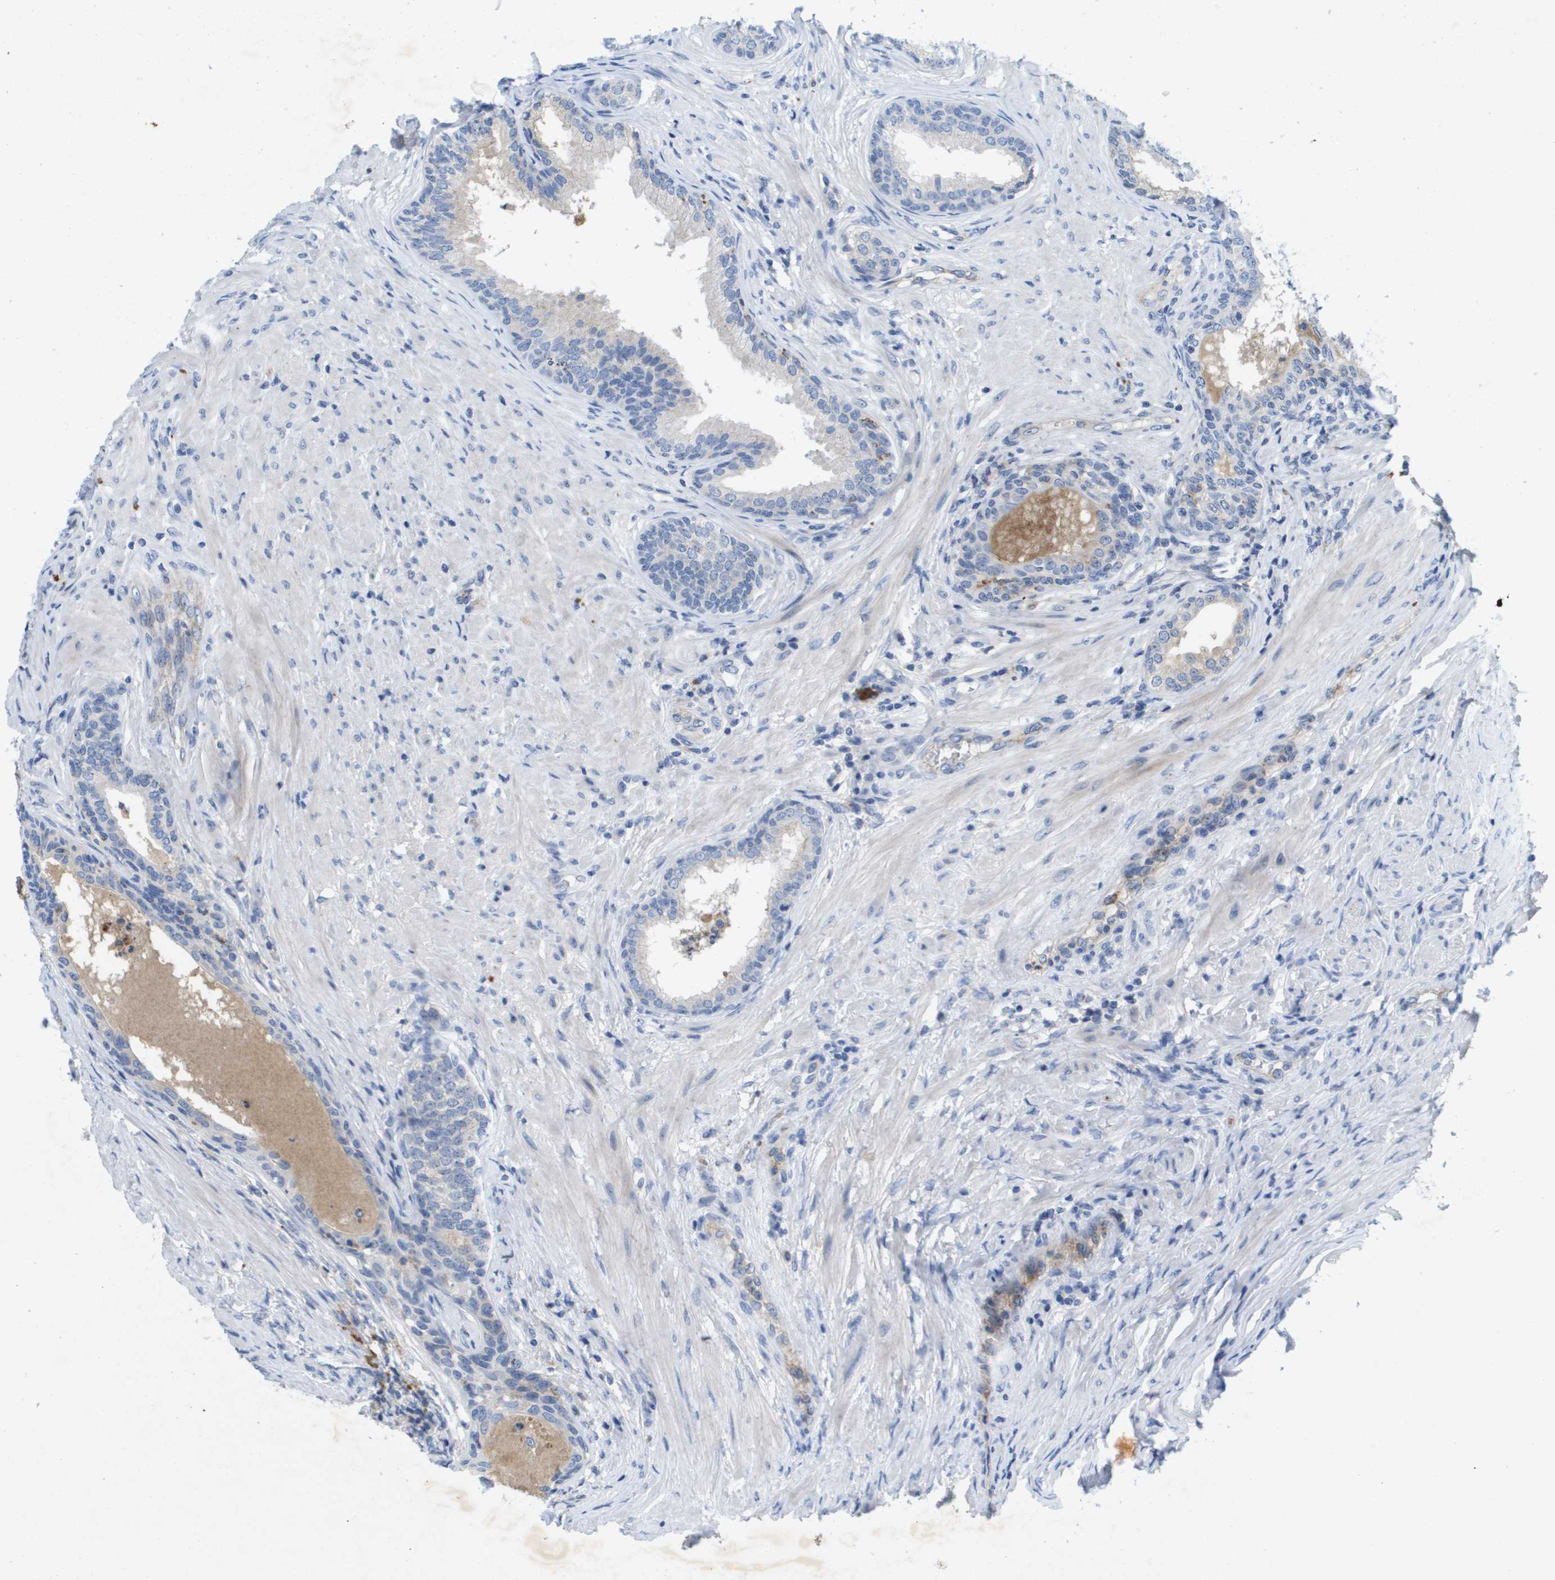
{"staining": {"intensity": "negative", "quantity": "none", "location": "none"}, "tissue": "prostate", "cell_type": "Glandular cells", "image_type": "normal", "snomed": [{"axis": "morphology", "description": "Normal tissue, NOS"}, {"axis": "topography", "description": "Prostate"}], "caption": "Glandular cells show no significant expression in normal prostate. (Brightfield microscopy of DAB IHC at high magnification).", "gene": "LIPG", "patient": {"sex": "male", "age": 76}}